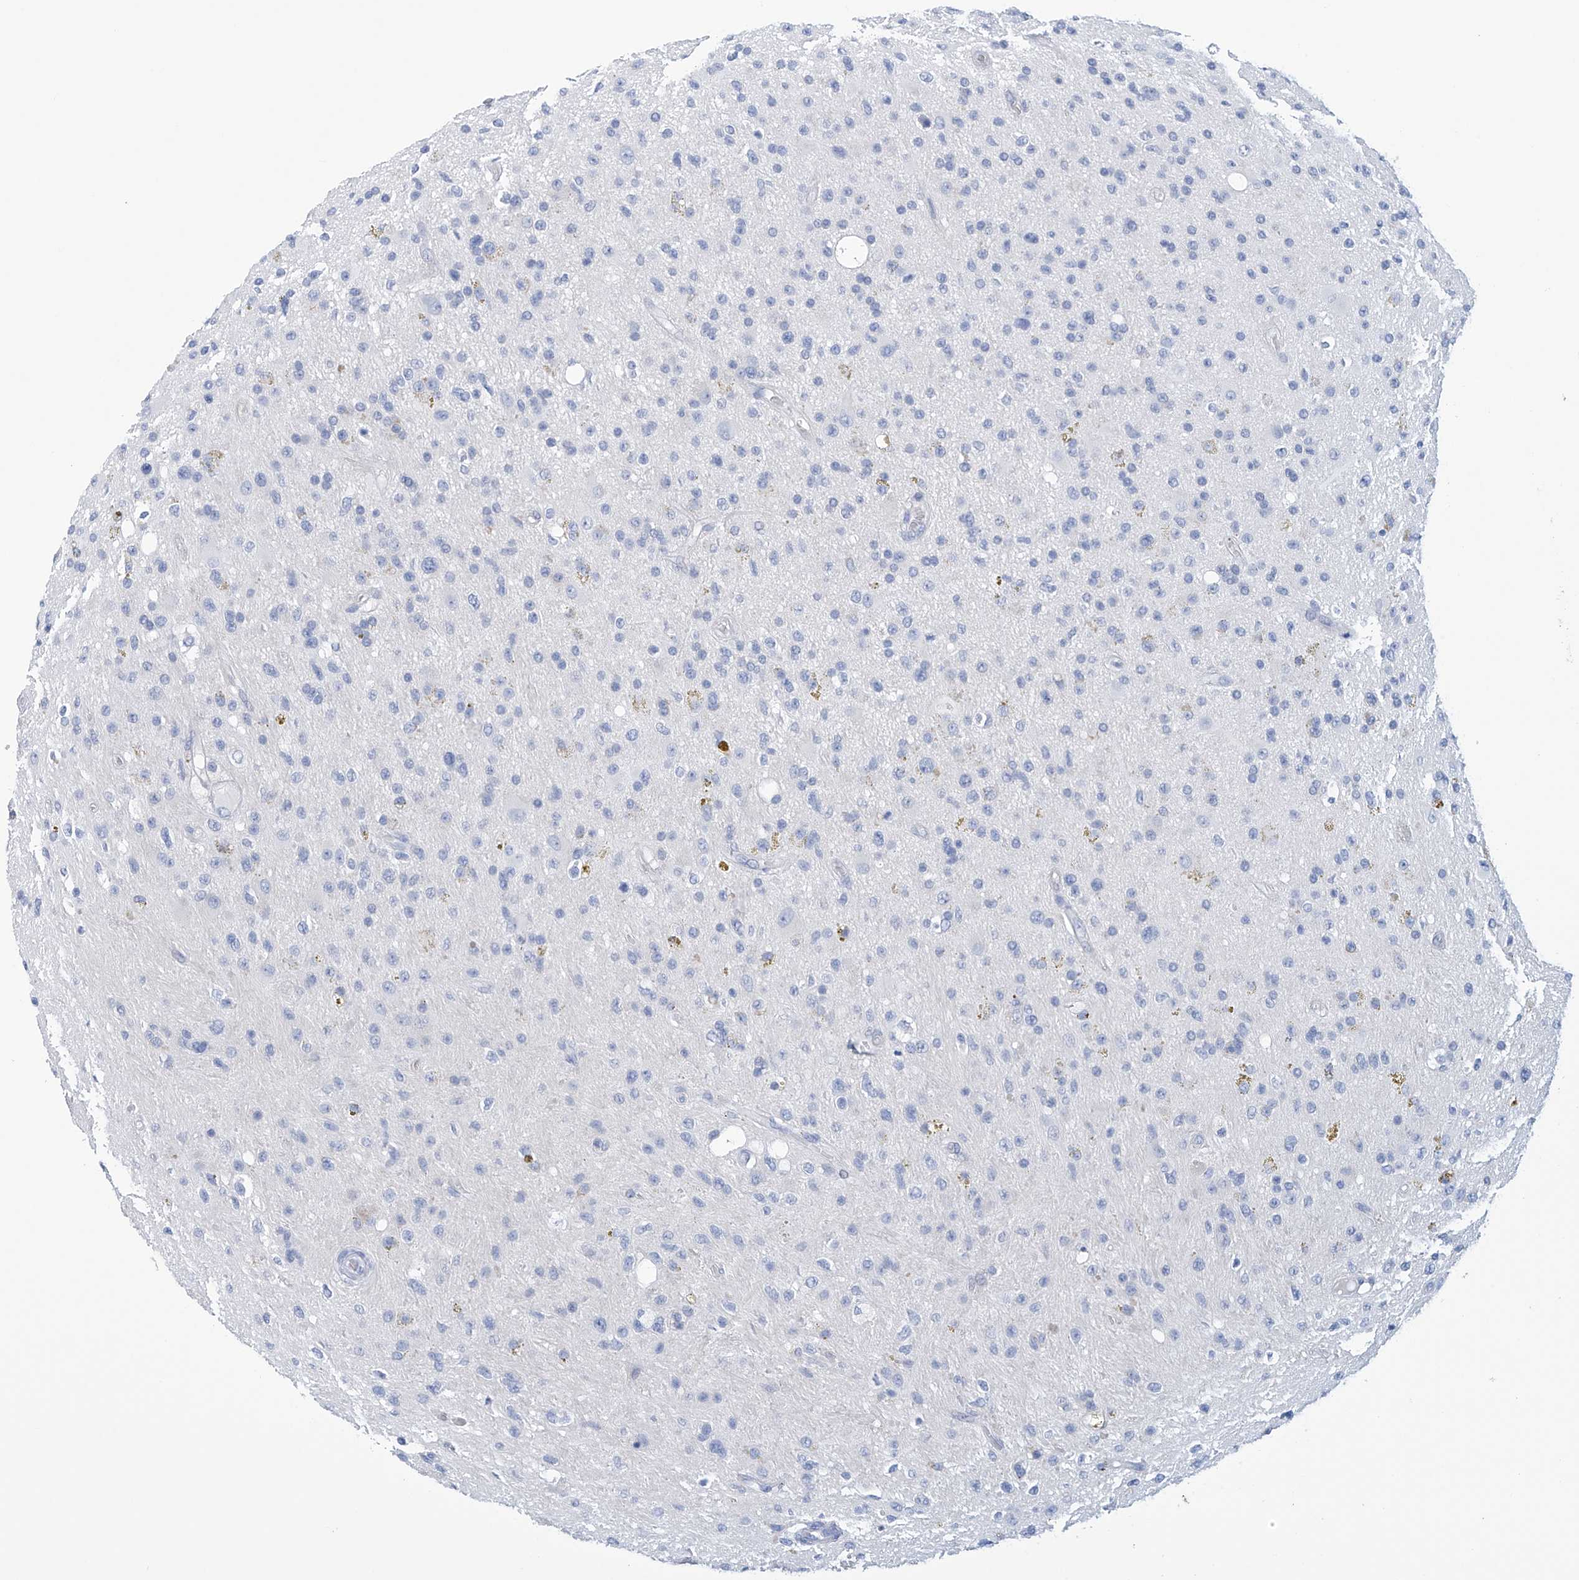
{"staining": {"intensity": "negative", "quantity": "none", "location": "none"}, "tissue": "glioma", "cell_type": "Tumor cells", "image_type": "cancer", "snomed": [{"axis": "morphology", "description": "Glioma, malignant, High grade"}, {"axis": "topography", "description": "Brain"}], "caption": "An IHC photomicrograph of malignant high-grade glioma is shown. There is no staining in tumor cells of malignant high-grade glioma. Nuclei are stained in blue.", "gene": "DSP", "patient": {"sex": "male", "age": 33}}